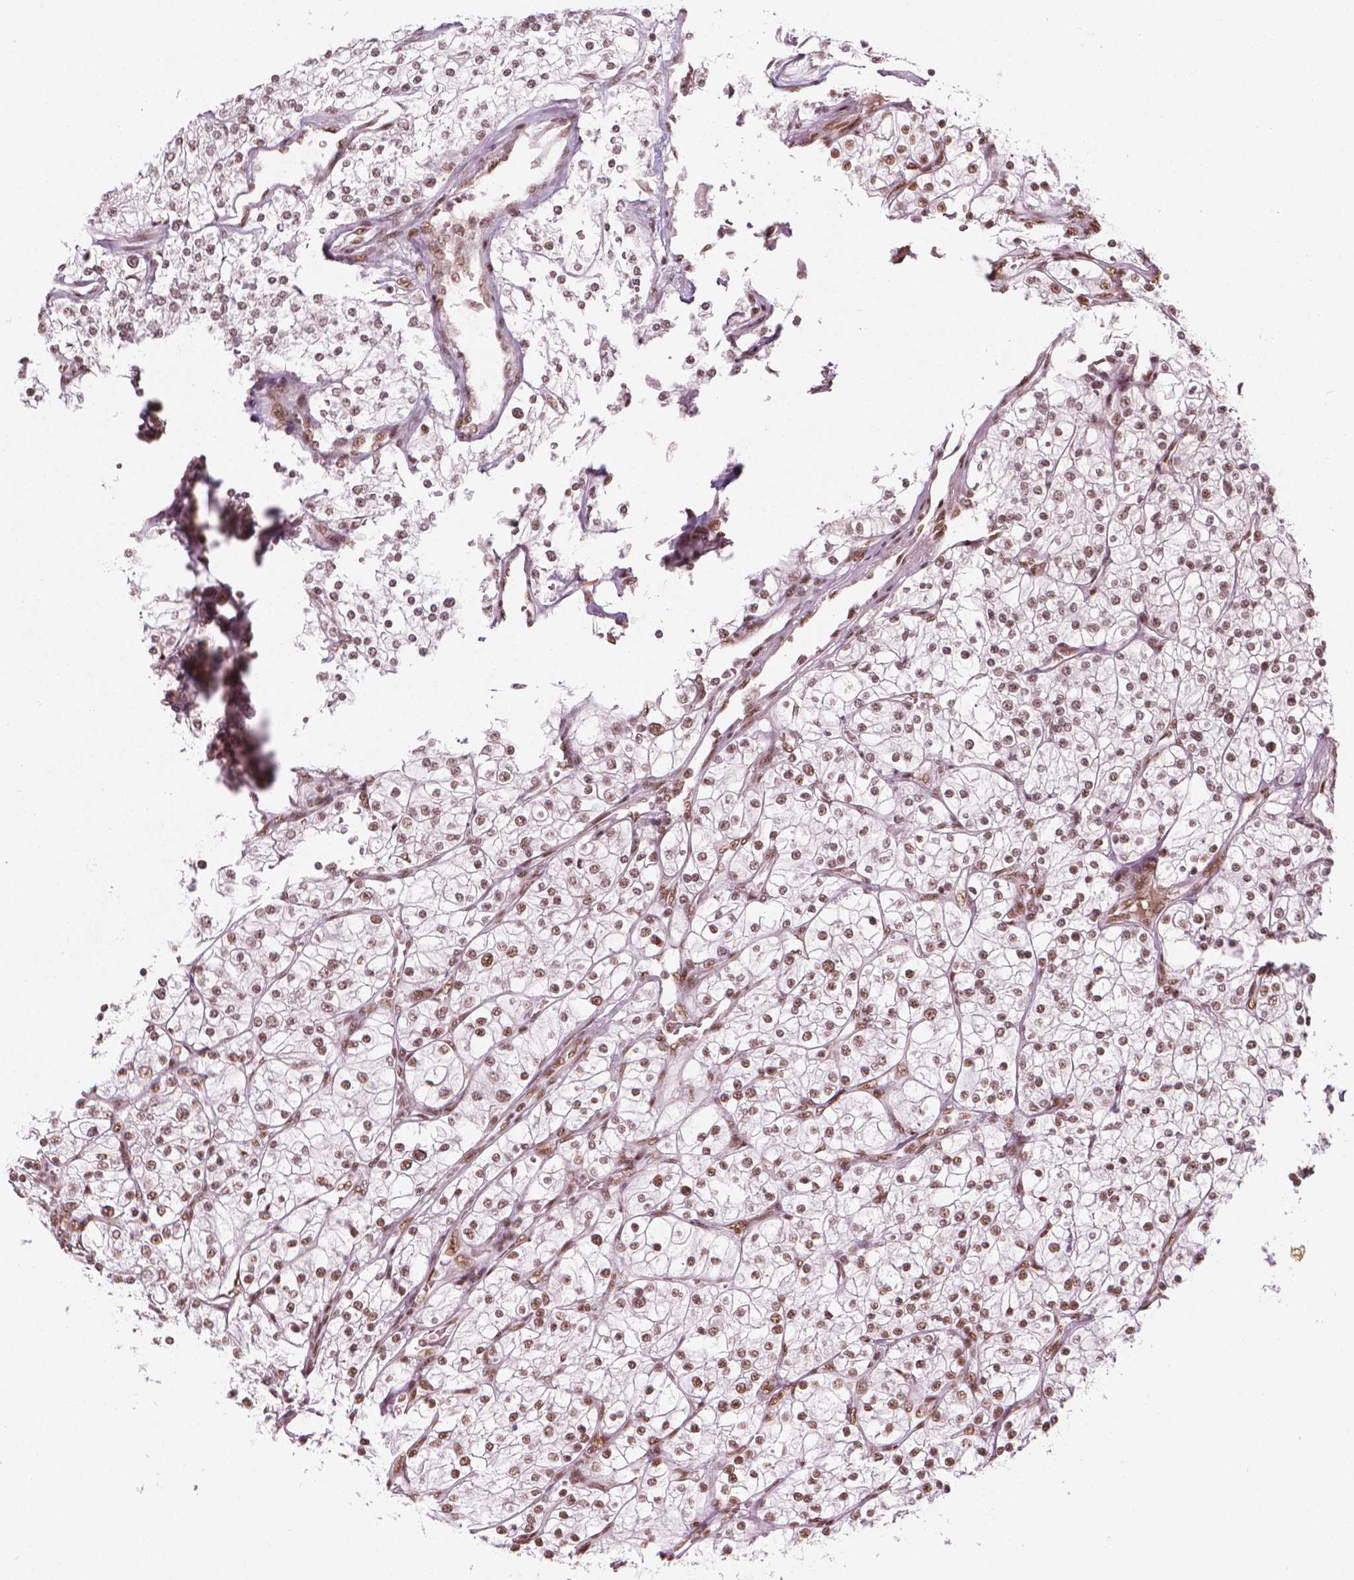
{"staining": {"intensity": "moderate", "quantity": ">75%", "location": "nuclear"}, "tissue": "renal cancer", "cell_type": "Tumor cells", "image_type": "cancer", "snomed": [{"axis": "morphology", "description": "Adenocarcinoma, NOS"}, {"axis": "topography", "description": "Kidney"}], "caption": "Immunohistochemistry (IHC) of human renal cancer reveals medium levels of moderate nuclear staining in about >75% of tumor cells. (DAB (3,3'-diaminobenzidine) IHC with brightfield microscopy, high magnification).", "gene": "ELF2", "patient": {"sex": "male", "age": 80}}